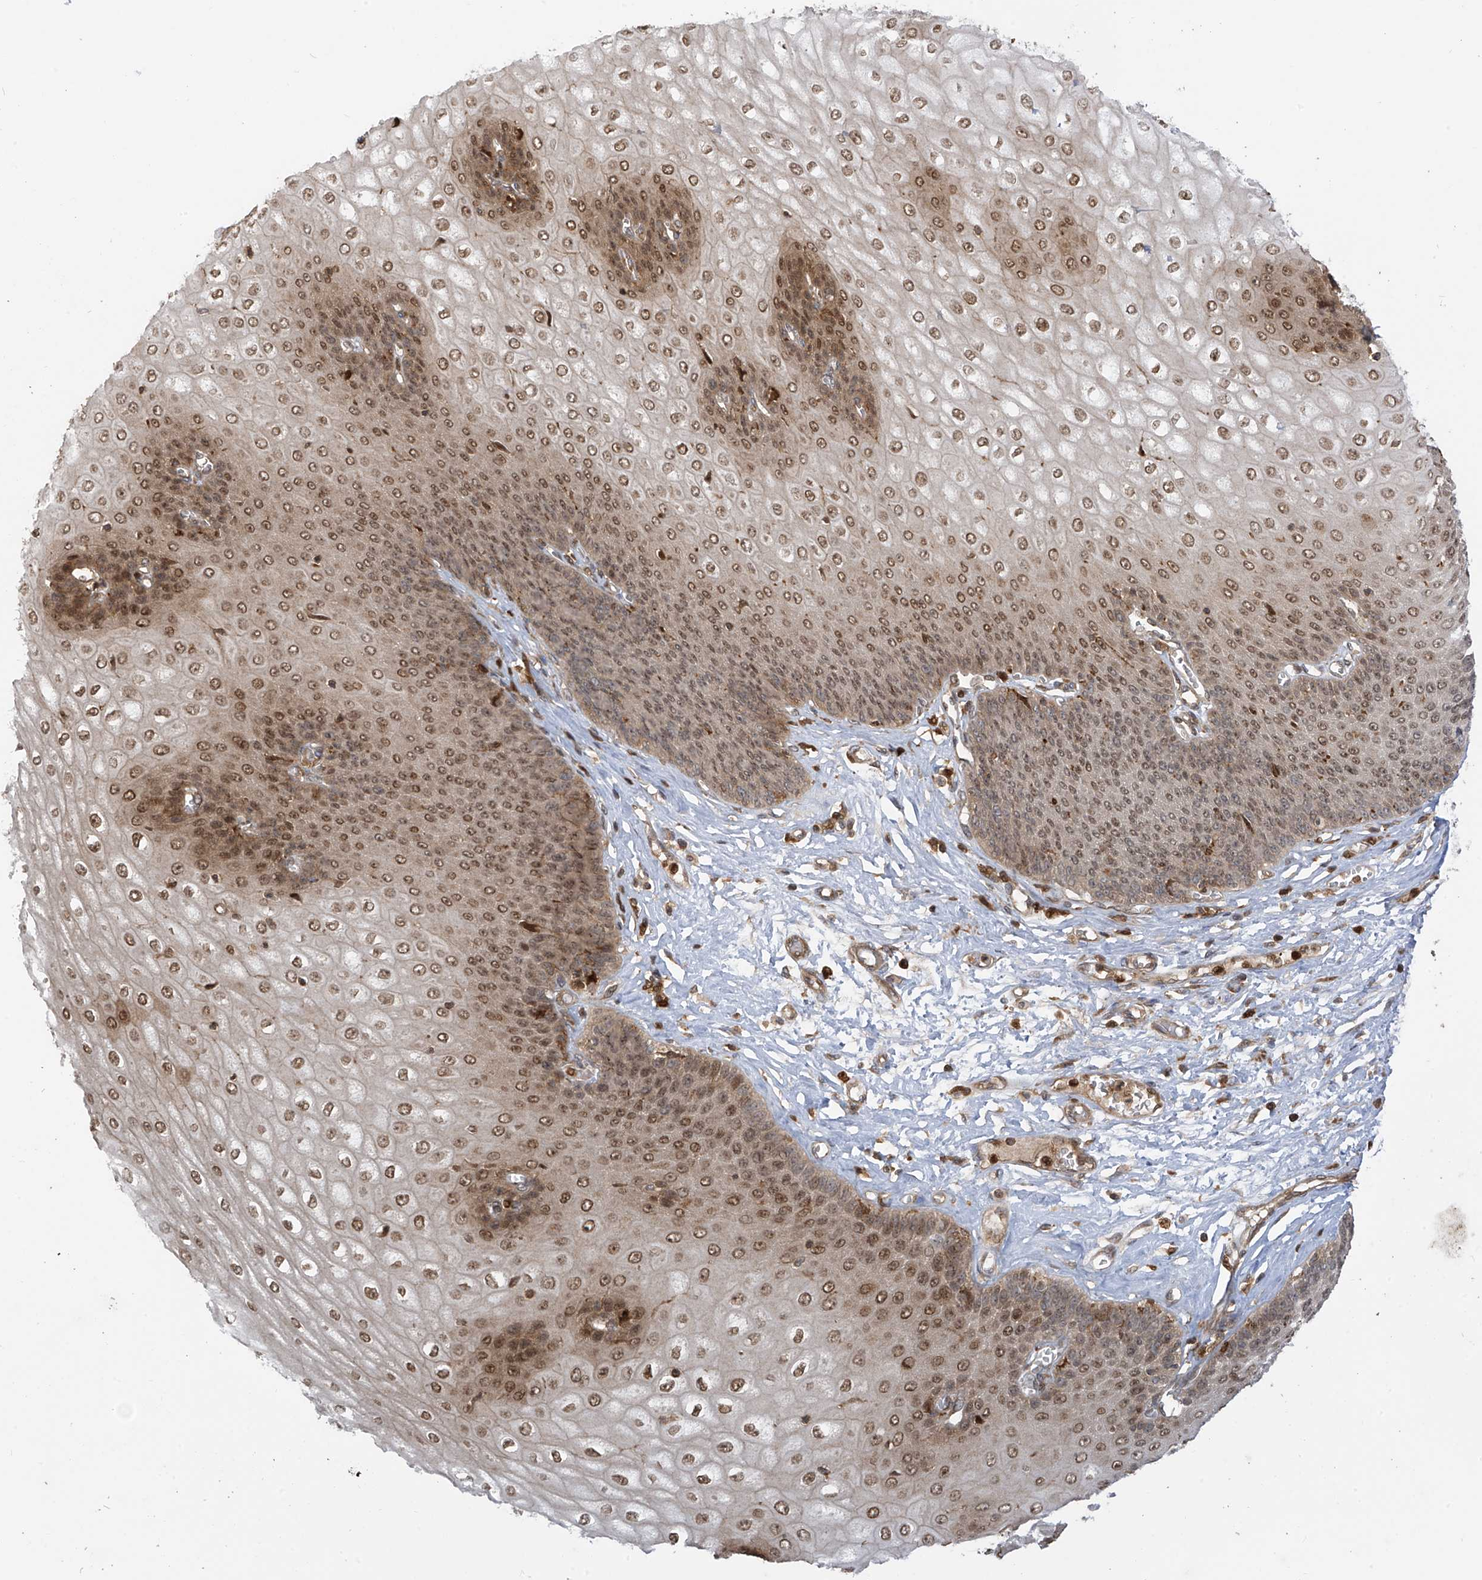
{"staining": {"intensity": "moderate", "quantity": ">75%", "location": "nuclear"}, "tissue": "esophagus", "cell_type": "Squamous epithelial cells", "image_type": "normal", "snomed": [{"axis": "morphology", "description": "Normal tissue, NOS"}, {"axis": "topography", "description": "Esophagus"}], "caption": "Protein staining of unremarkable esophagus demonstrates moderate nuclear positivity in approximately >75% of squamous epithelial cells. Nuclei are stained in blue.", "gene": "ATAD2B", "patient": {"sex": "male", "age": 60}}